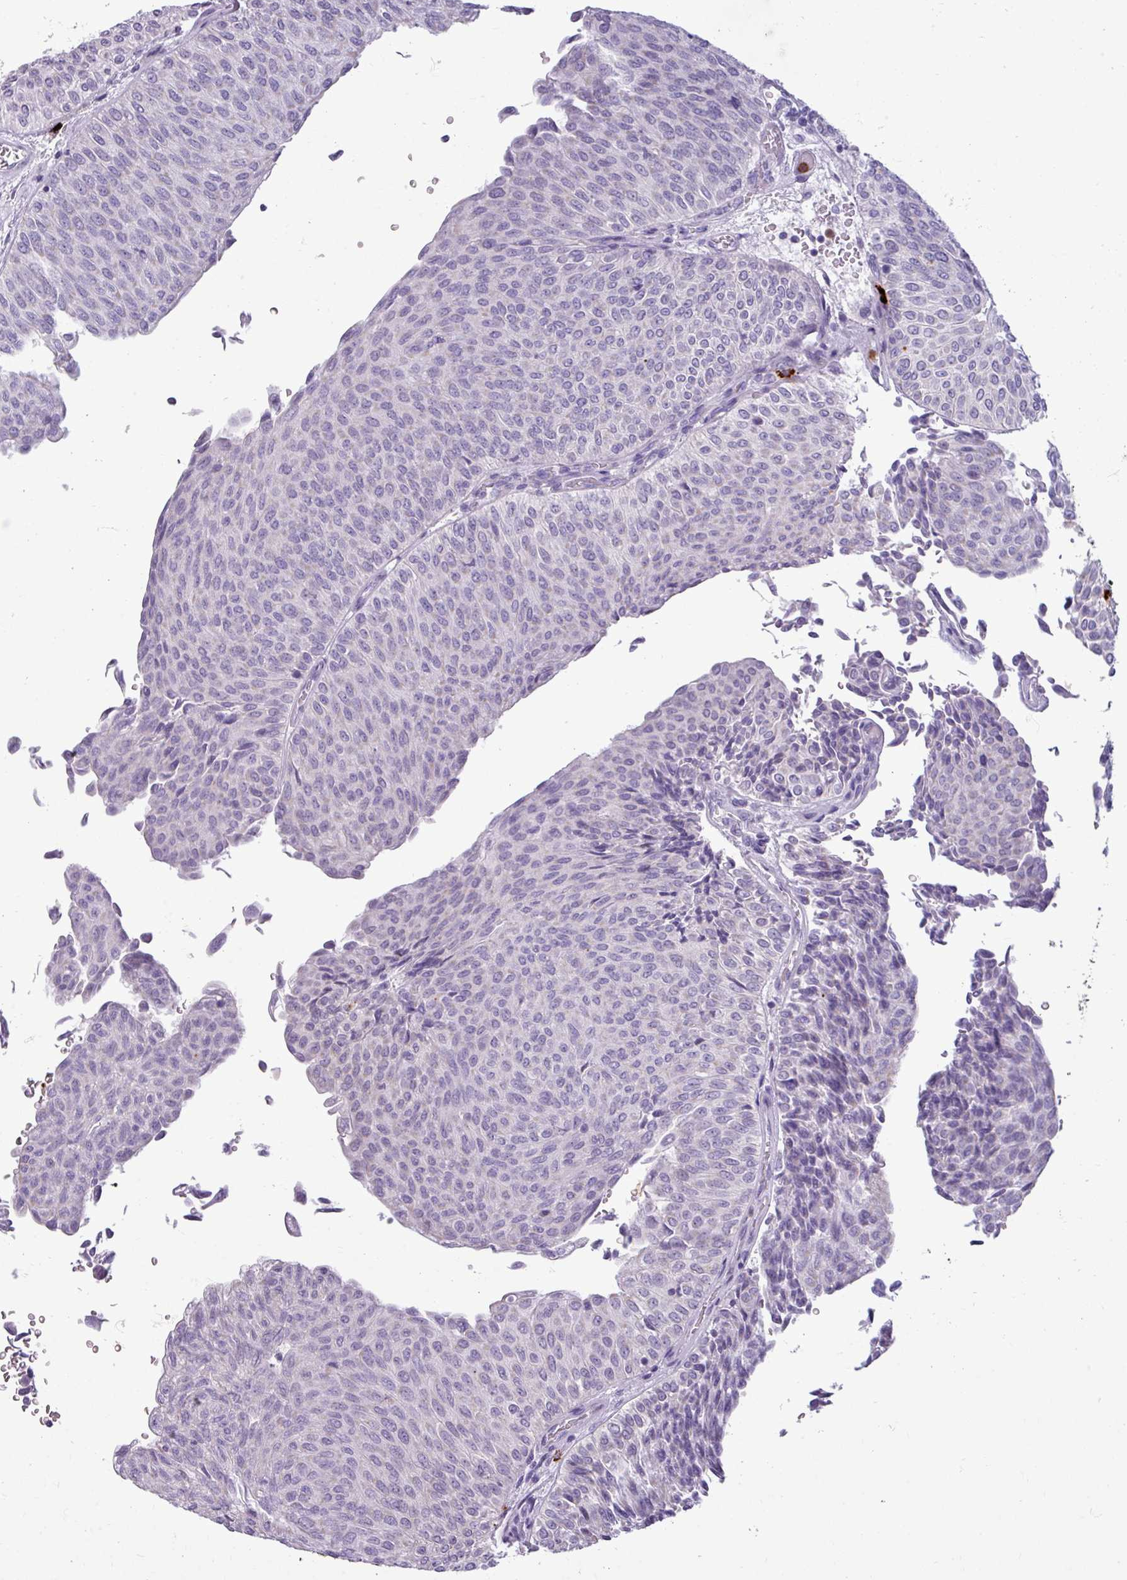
{"staining": {"intensity": "negative", "quantity": "none", "location": "none"}, "tissue": "urothelial cancer", "cell_type": "Tumor cells", "image_type": "cancer", "snomed": [{"axis": "morphology", "description": "Urothelial carcinoma, Low grade"}, {"axis": "topography", "description": "Urinary bladder"}], "caption": "There is no significant positivity in tumor cells of urothelial cancer.", "gene": "TRIM39", "patient": {"sex": "male", "age": 78}}